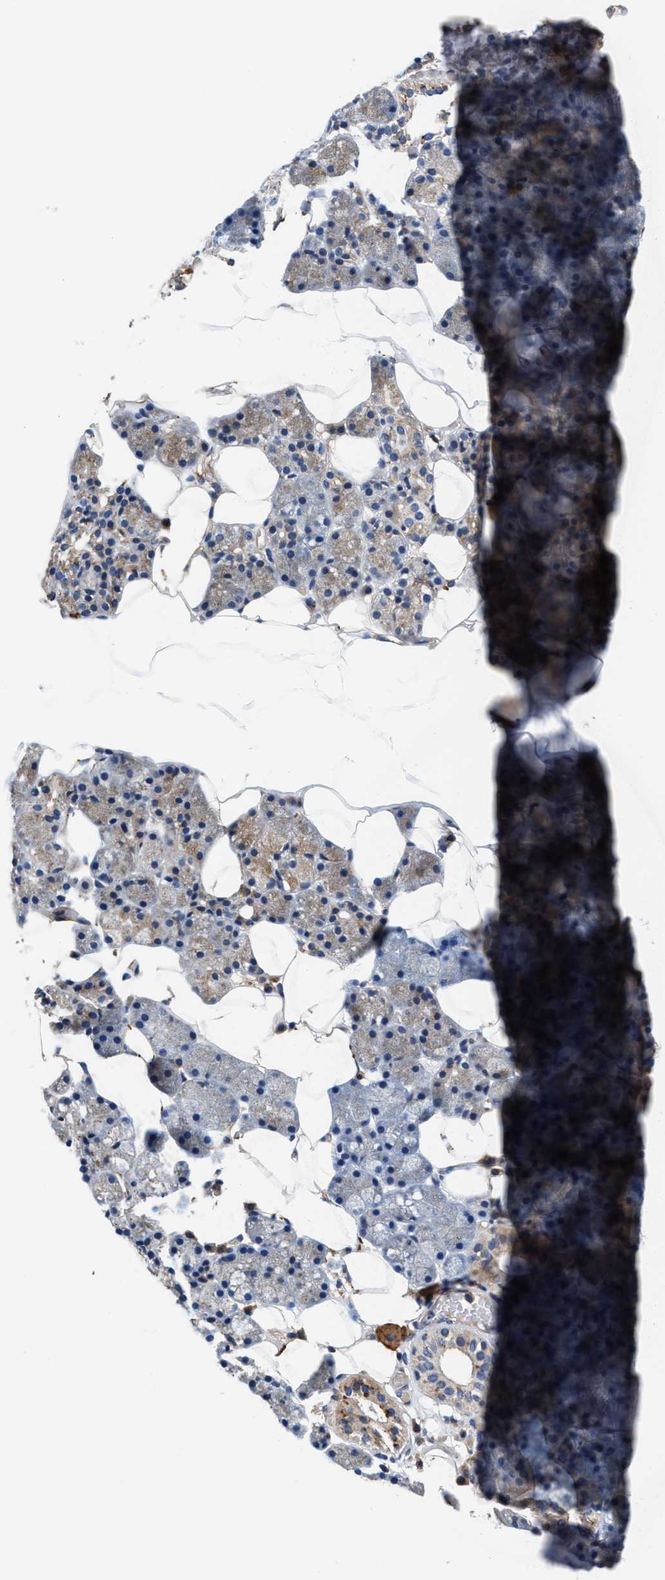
{"staining": {"intensity": "weak", "quantity": "25%-75%", "location": "cytoplasmic/membranous"}, "tissue": "salivary gland", "cell_type": "Glandular cells", "image_type": "normal", "snomed": [{"axis": "morphology", "description": "Normal tissue, NOS"}, {"axis": "topography", "description": "Salivary gland"}], "caption": "Brown immunohistochemical staining in unremarkable salivary gland exhibits weak cytoplasmic/membranous staining in approximately 25%-75% of glandular cells. (IHC, brightfield microscopy, high magnification).", "gene": "PPP1R9B", "patient": {"sex": "female", "age": 33}}